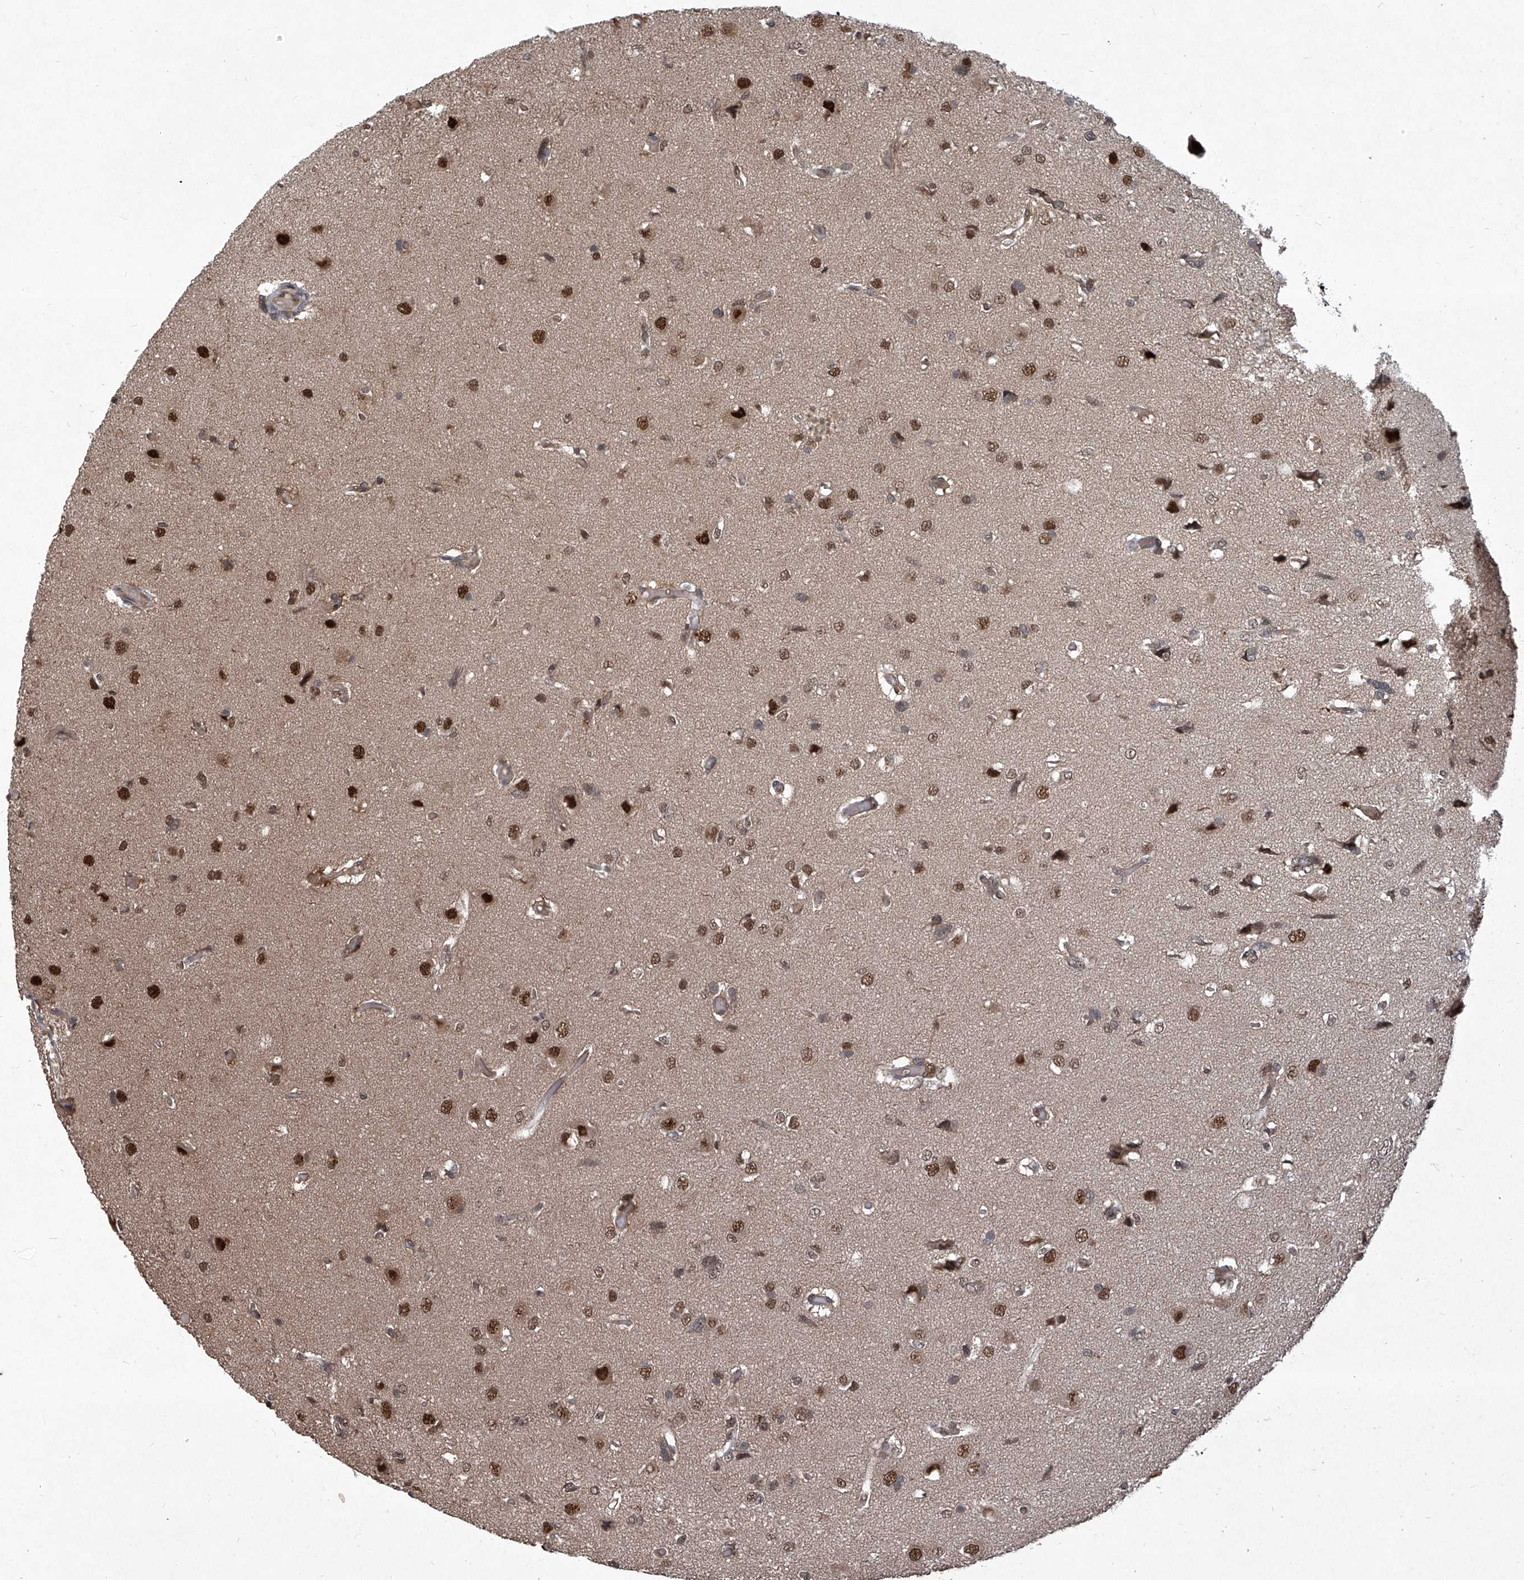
{"staining": {"intensity": "moderate", "quantity": ">75%", "location": "nuclear"}, "tissue": "glioma", "cell_type": "Tumor cells", "image_type": "cancer", "snomed": [{"axis": "morphology", "description": "Glioma, malignant, High grade"}, {"axis": "topography", "description": "Brain"}], "caption": "High-grade glioma (malignant) stained for a protein (brown) exhibits moderate nuclear positive positivity in about >75% of tumor cells.", "gene": "PSMB1", "patient": {"sex": "female", "age": 59}}